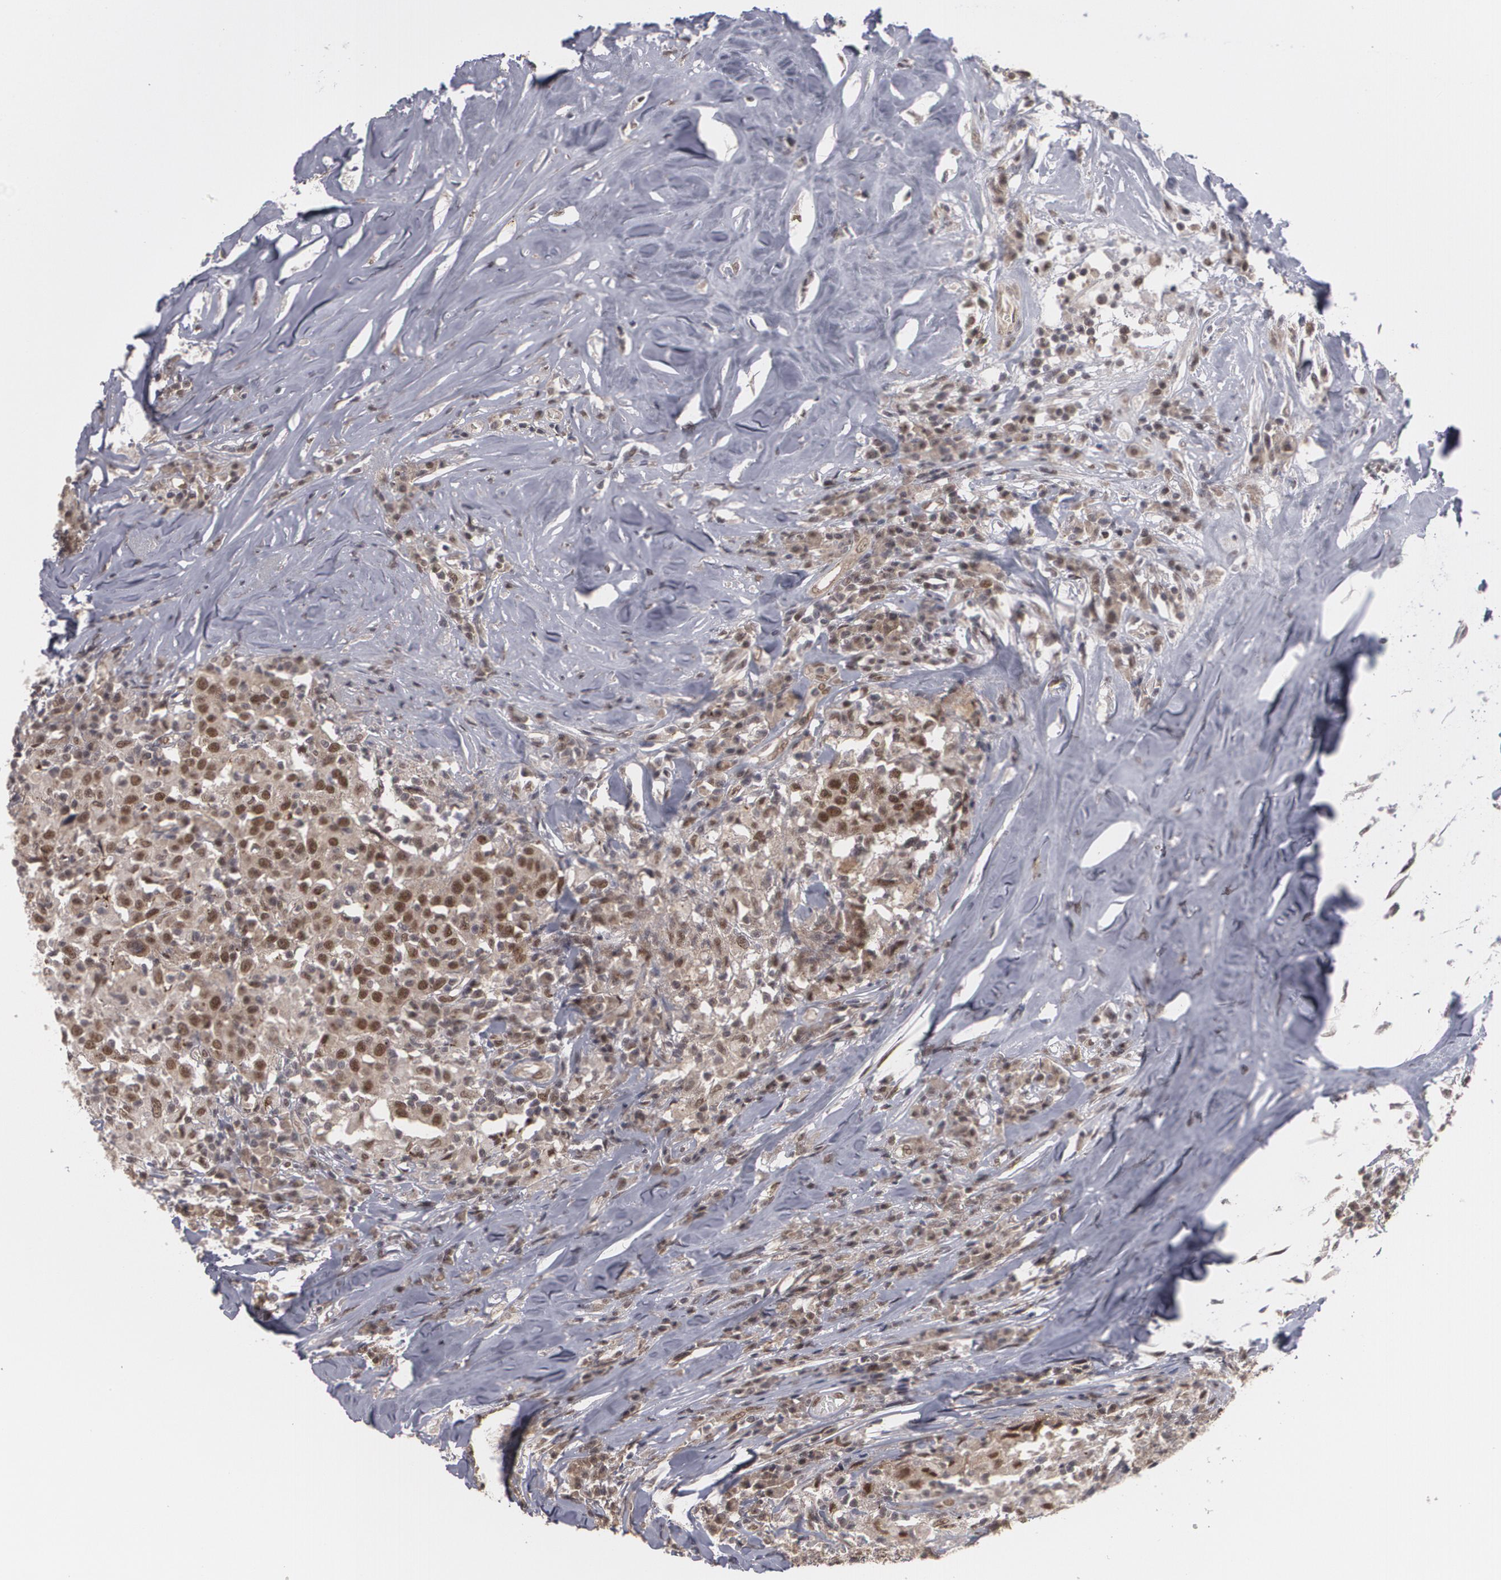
{"staining": {"intensity": "strong", "quantity": ">75%", "location": "nuclear"}, "tissue": "head and neck cancer", "cell_type": "Tumor cells", "image_type": "cancer", "snomed": [{"axis": "morphology", "description": "Adenocarcinoma, NOS"}, {"axis": "topography", "description": "Salivary gland"}, {"axis": "topography", "description": "Head-Neck"}], "caption": "The immunohistochemical stain highlights strong nuclear staining in tumor cells of head and neck cancer tissue.", "gene": "INTS6", "patient": {"sex": "female", "age": 65}}